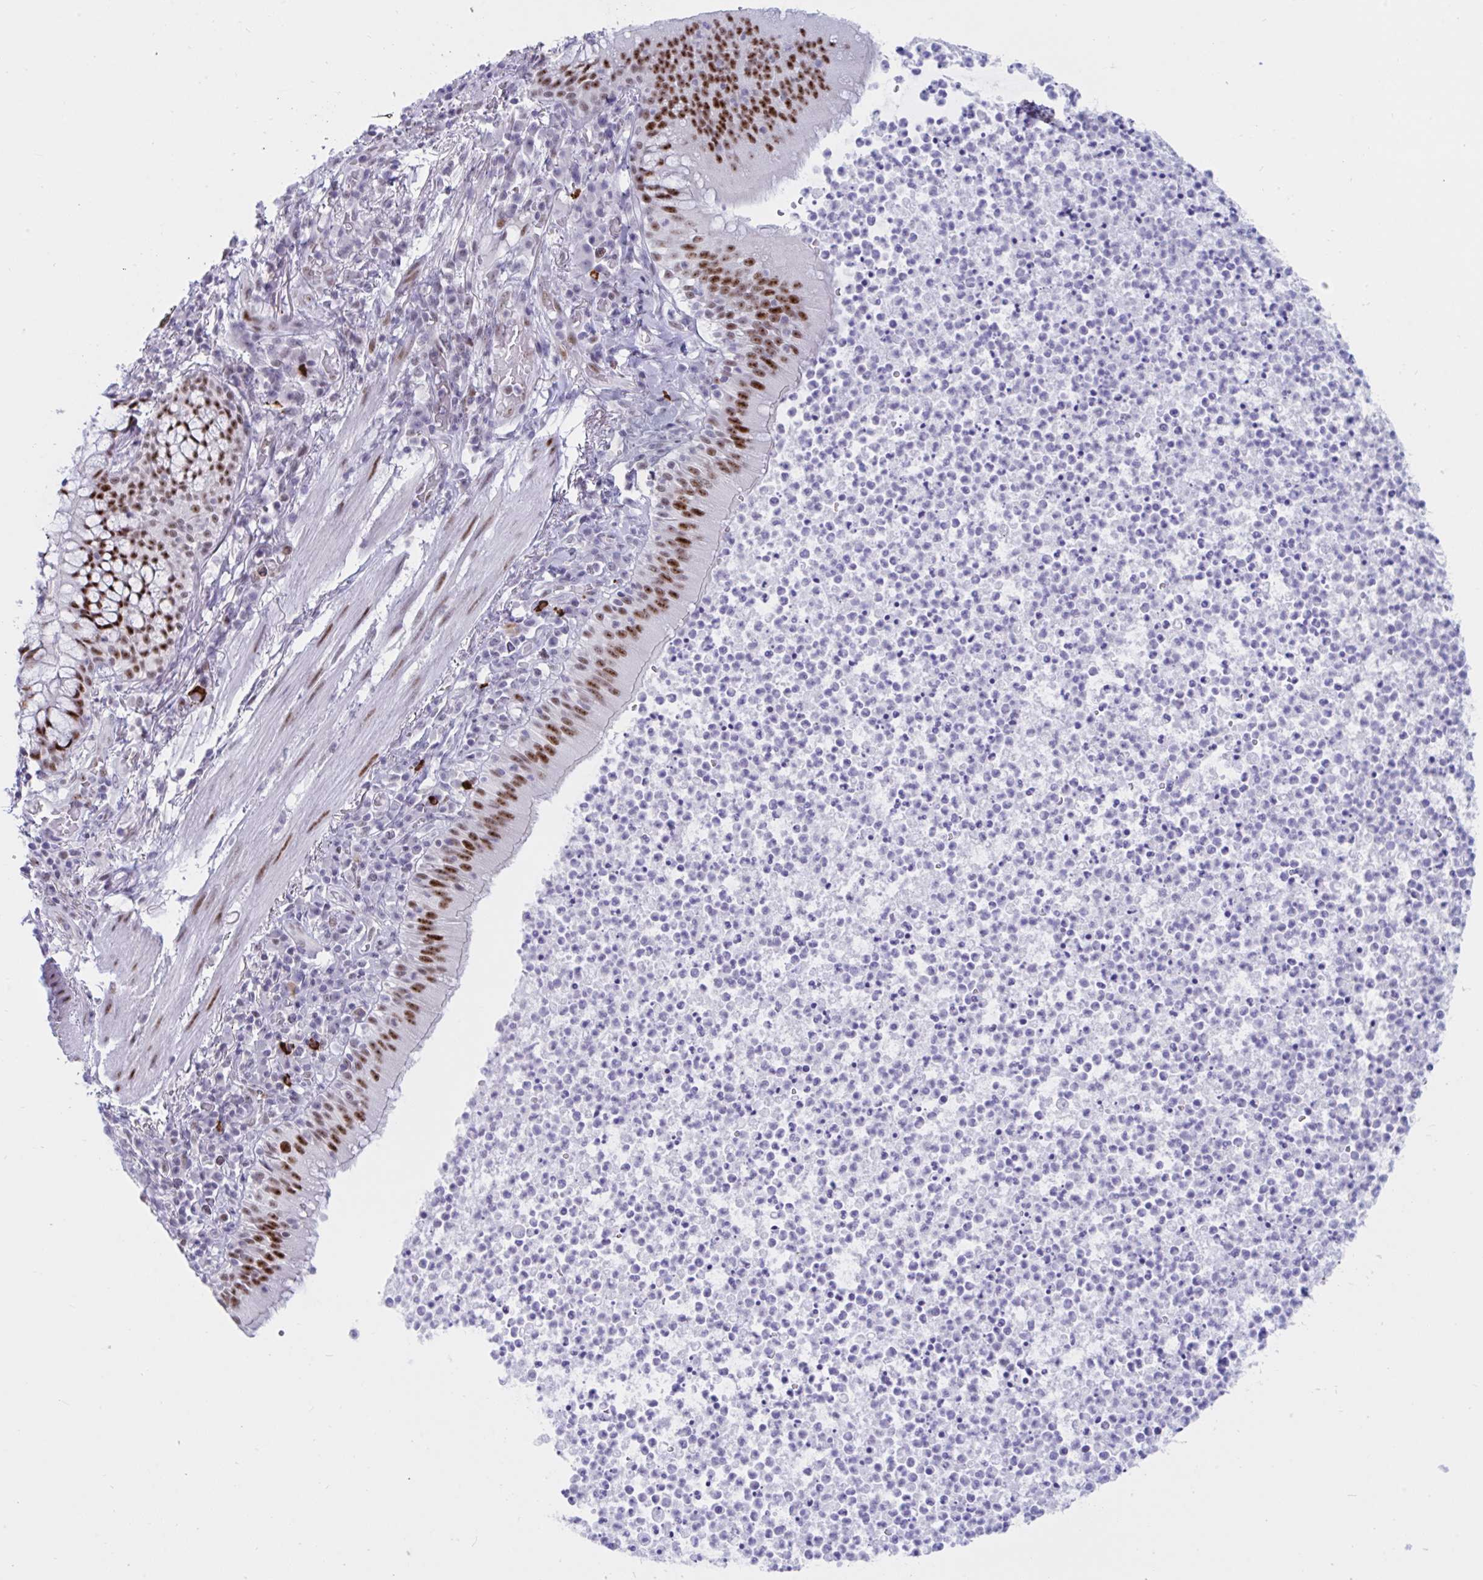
{"staining": {"intensity": "strong", "quantity": ">75%", "location": "nuclear"}, "tissue": "bronchus", "cell_type": "Respiratory epithelial cells", "image_type": "normal", "snomed": [{"axis": "morphology", "description": "Normal tissue, NOS"}, {"axis": "topography", "description": "Lymph node"}, {"axis": "topography", "description": "Bronchus"}], "caption": "This image shows immunohistochemistry staining of normal bronchus, with high strong nuclear expression in about >75% of respiratory epithelial cells.", "gene": "IKZF2", "patient": {"sex": "male", "age": 56}}